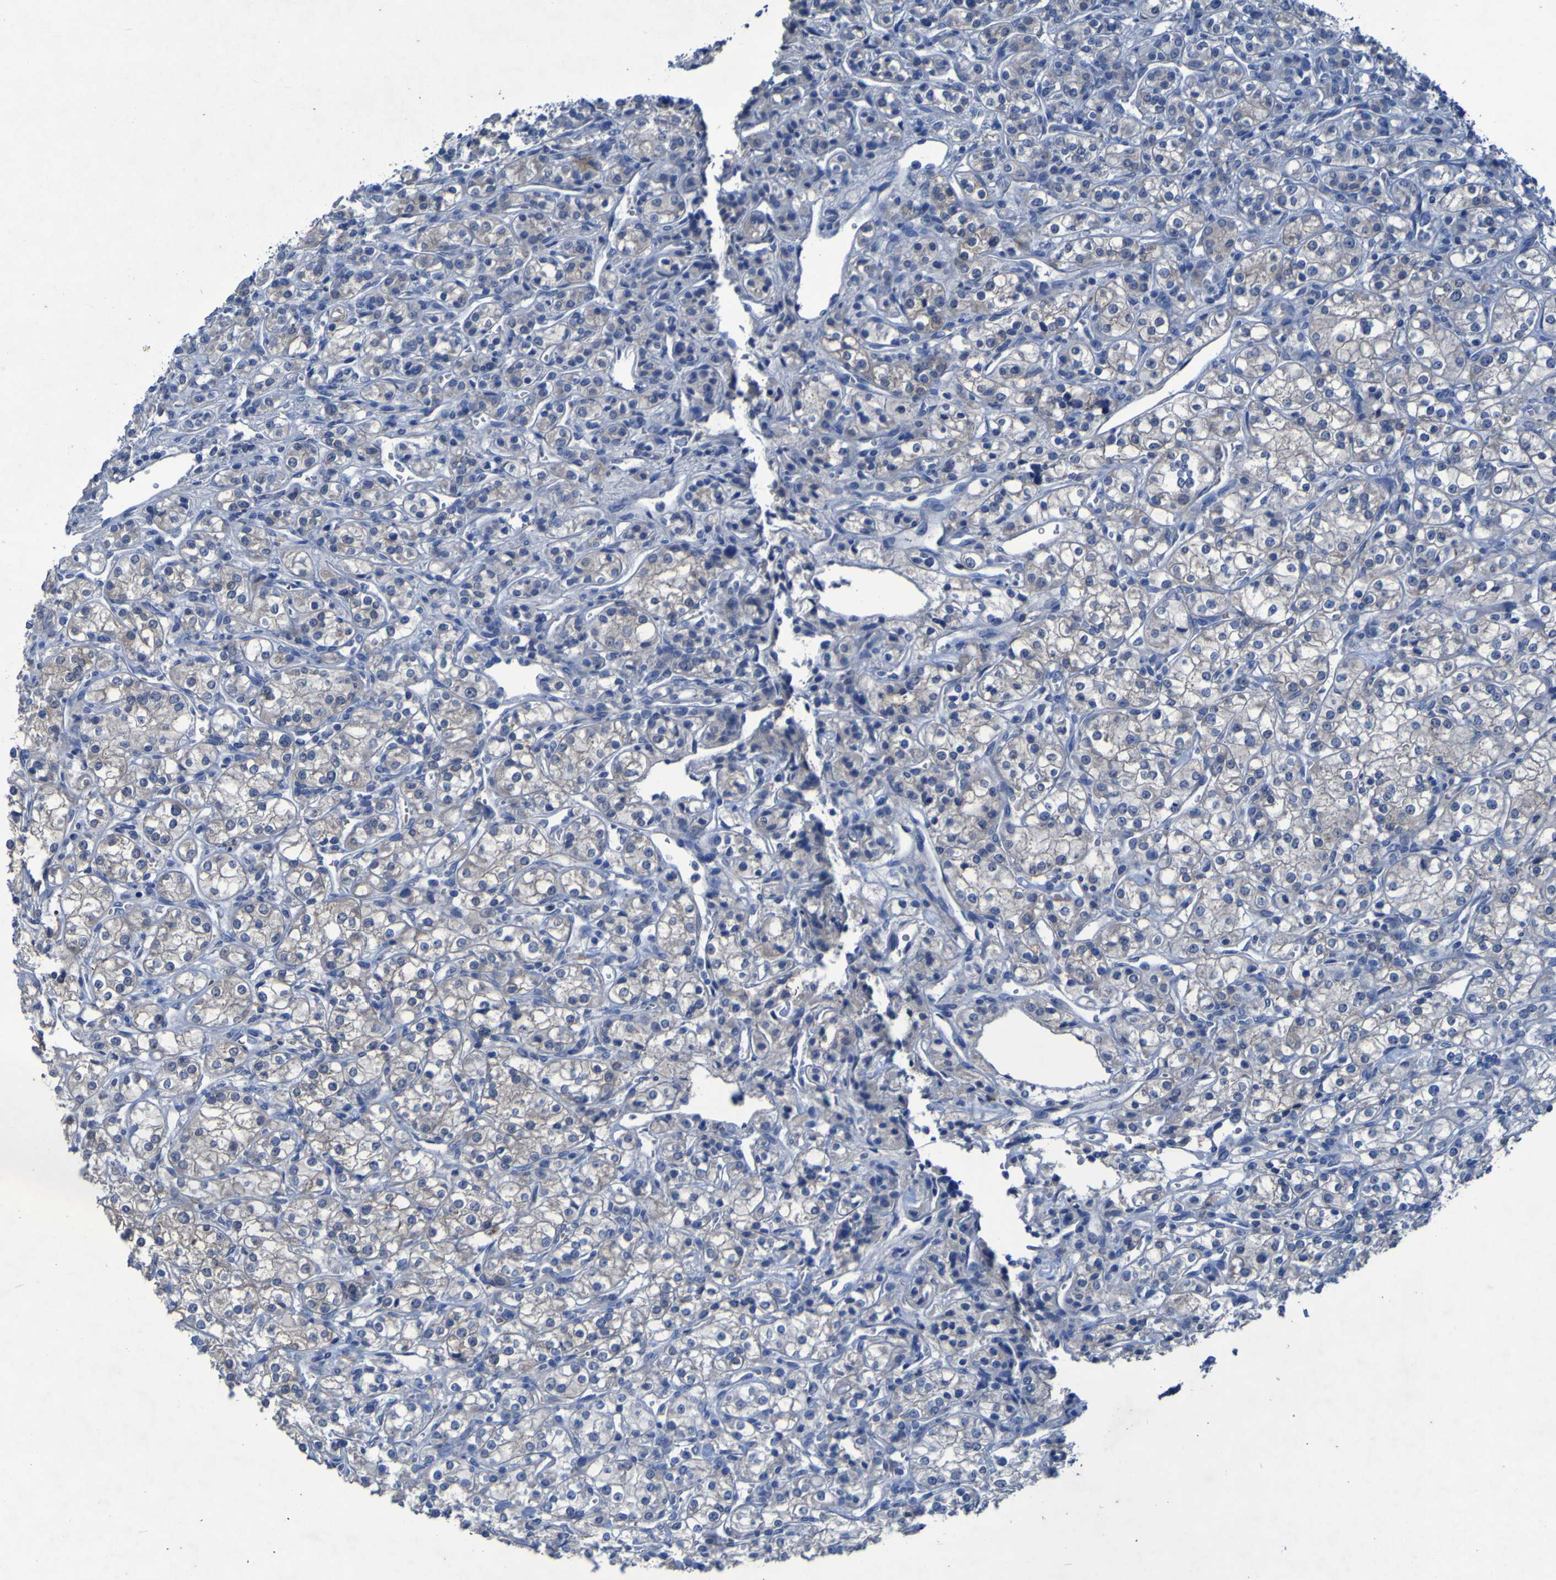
{"staining": {"intensity": "negative", "quantity": "none", "location": "none"}, "tissue": "renal cancer", "cell_type": "Tumor cells", "image_type": "cancer", "snomed": [{"axis": "morphology", "description": "Adenocarcinoma, NOS"}, {"axis": "topography", "description": "Kidney"}], "caption": "This is an immunohistochemistry (IHC) photomicrograph of human renal cancer (adenocarcinoma). There is no positivity in tumor cells.", "gene": "SGK2", "patient": {"sex": "male", "age": 77}}